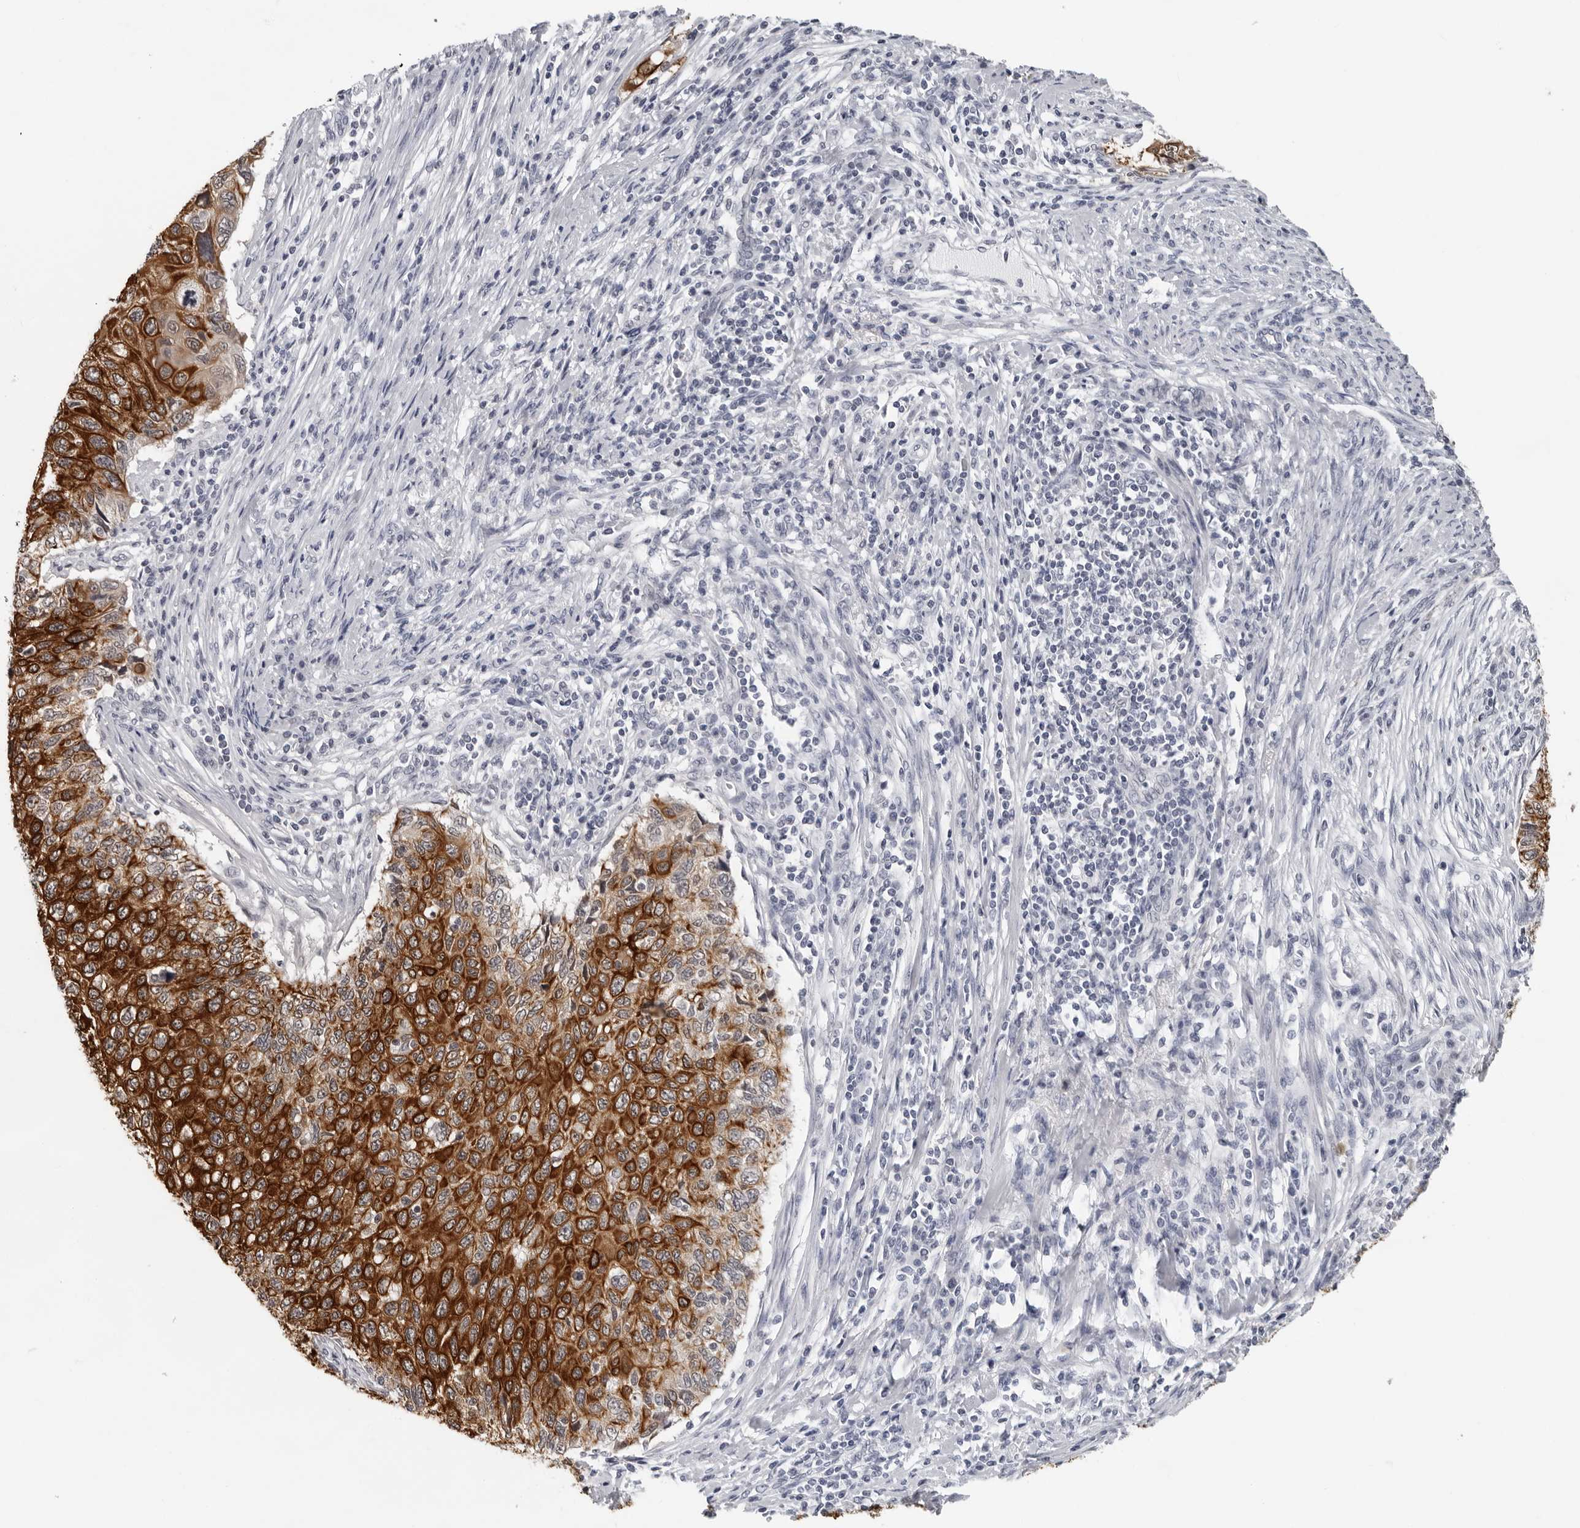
{"staining": {"intensity": "strong", "quantity": ">75%", "location": "cytoplasmic/membranous"}, "tissue": "cervical cancer", "cell_type": "Tumor cells", "image_type": "cancer", "snomed": [{"axis": "morphology", "description": "Squamous cell carcinoma, NOS"}, {"axis": "topography", "description": "Cervix"}], "caption": "Strong cytoplasmic/membranous positivity for a protein is identified in approximately >75% of tumor cells of squamous cell carcinoma (cervical) using immunohistochemistry (IHC).", "gene": "CCDC28B", "patient": {"sex": "female", "age": 70}}